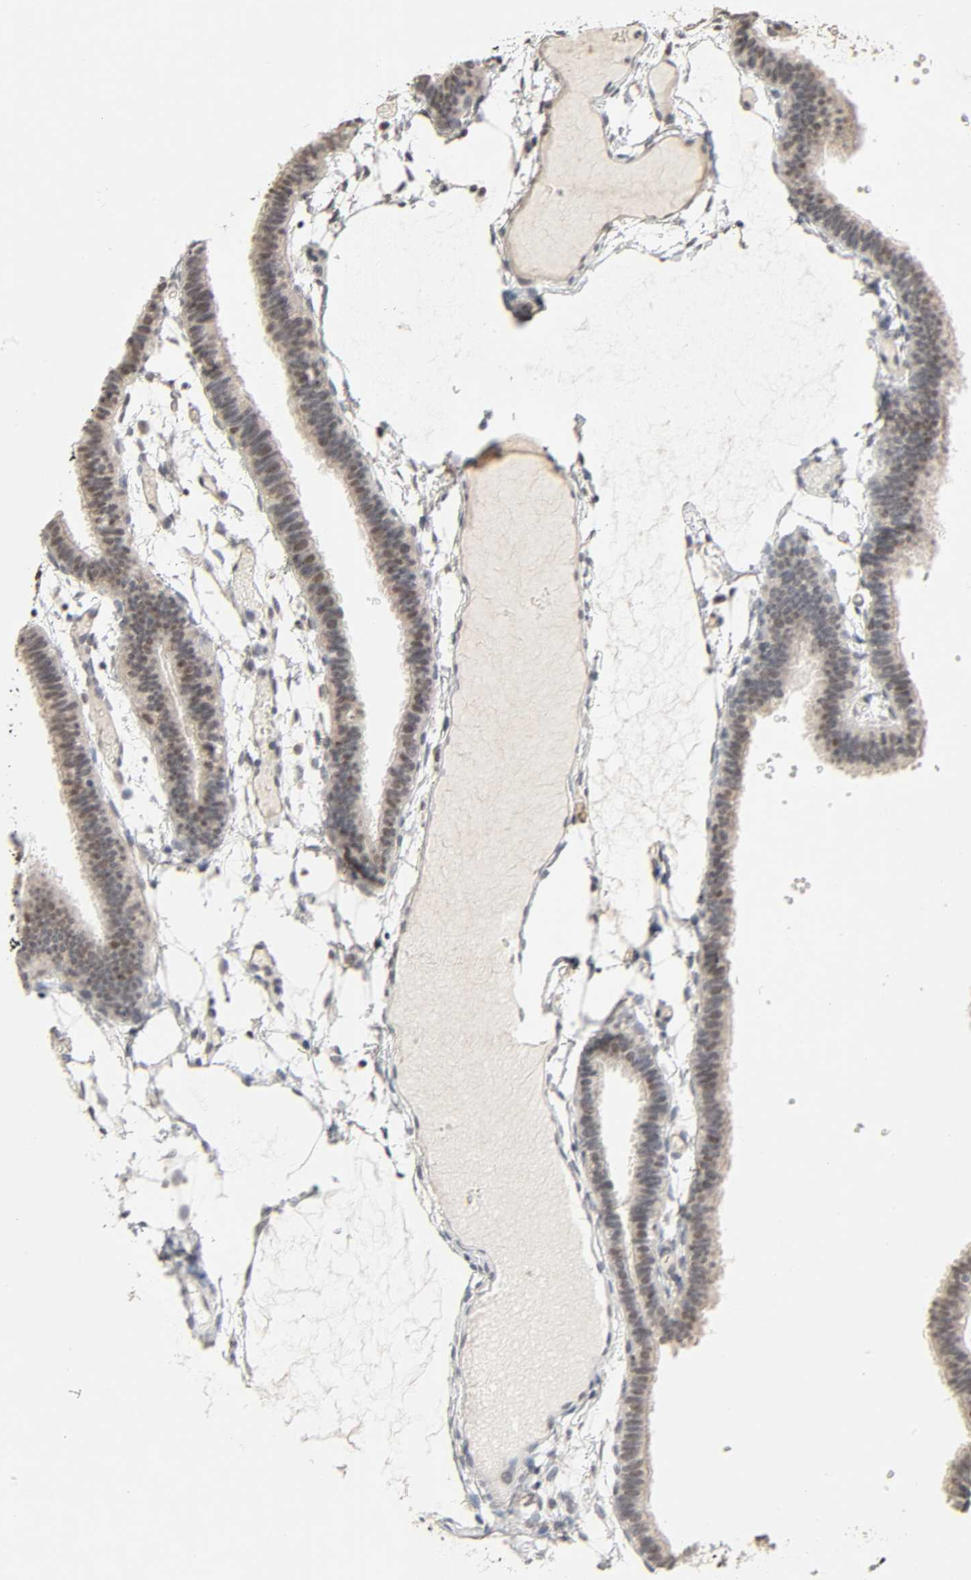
{"staining": {"intensity": "weak", "quantity": "25%-75%", "location": "cytoplasmic/membranous,nuclear"}, "tissue": "fallopian tube", "cell_type": "Glandular cells", "image_type": "normal", "snomed": [{"axis": "morphology", "description": "Normal tissue, NOS"}, {"axis": "topography", "description": "Fallopian tube"}], "caption": "This histopathology image displays immunohistochemistry staining of unremarkable human fallopian tube, with low weak cytoplasmic/membranous,nuclear staining in approximately 25%-75% of glandular cells.", "gene": "MAPKAPK5", "patient": {"sex": "female", "age": 29}}